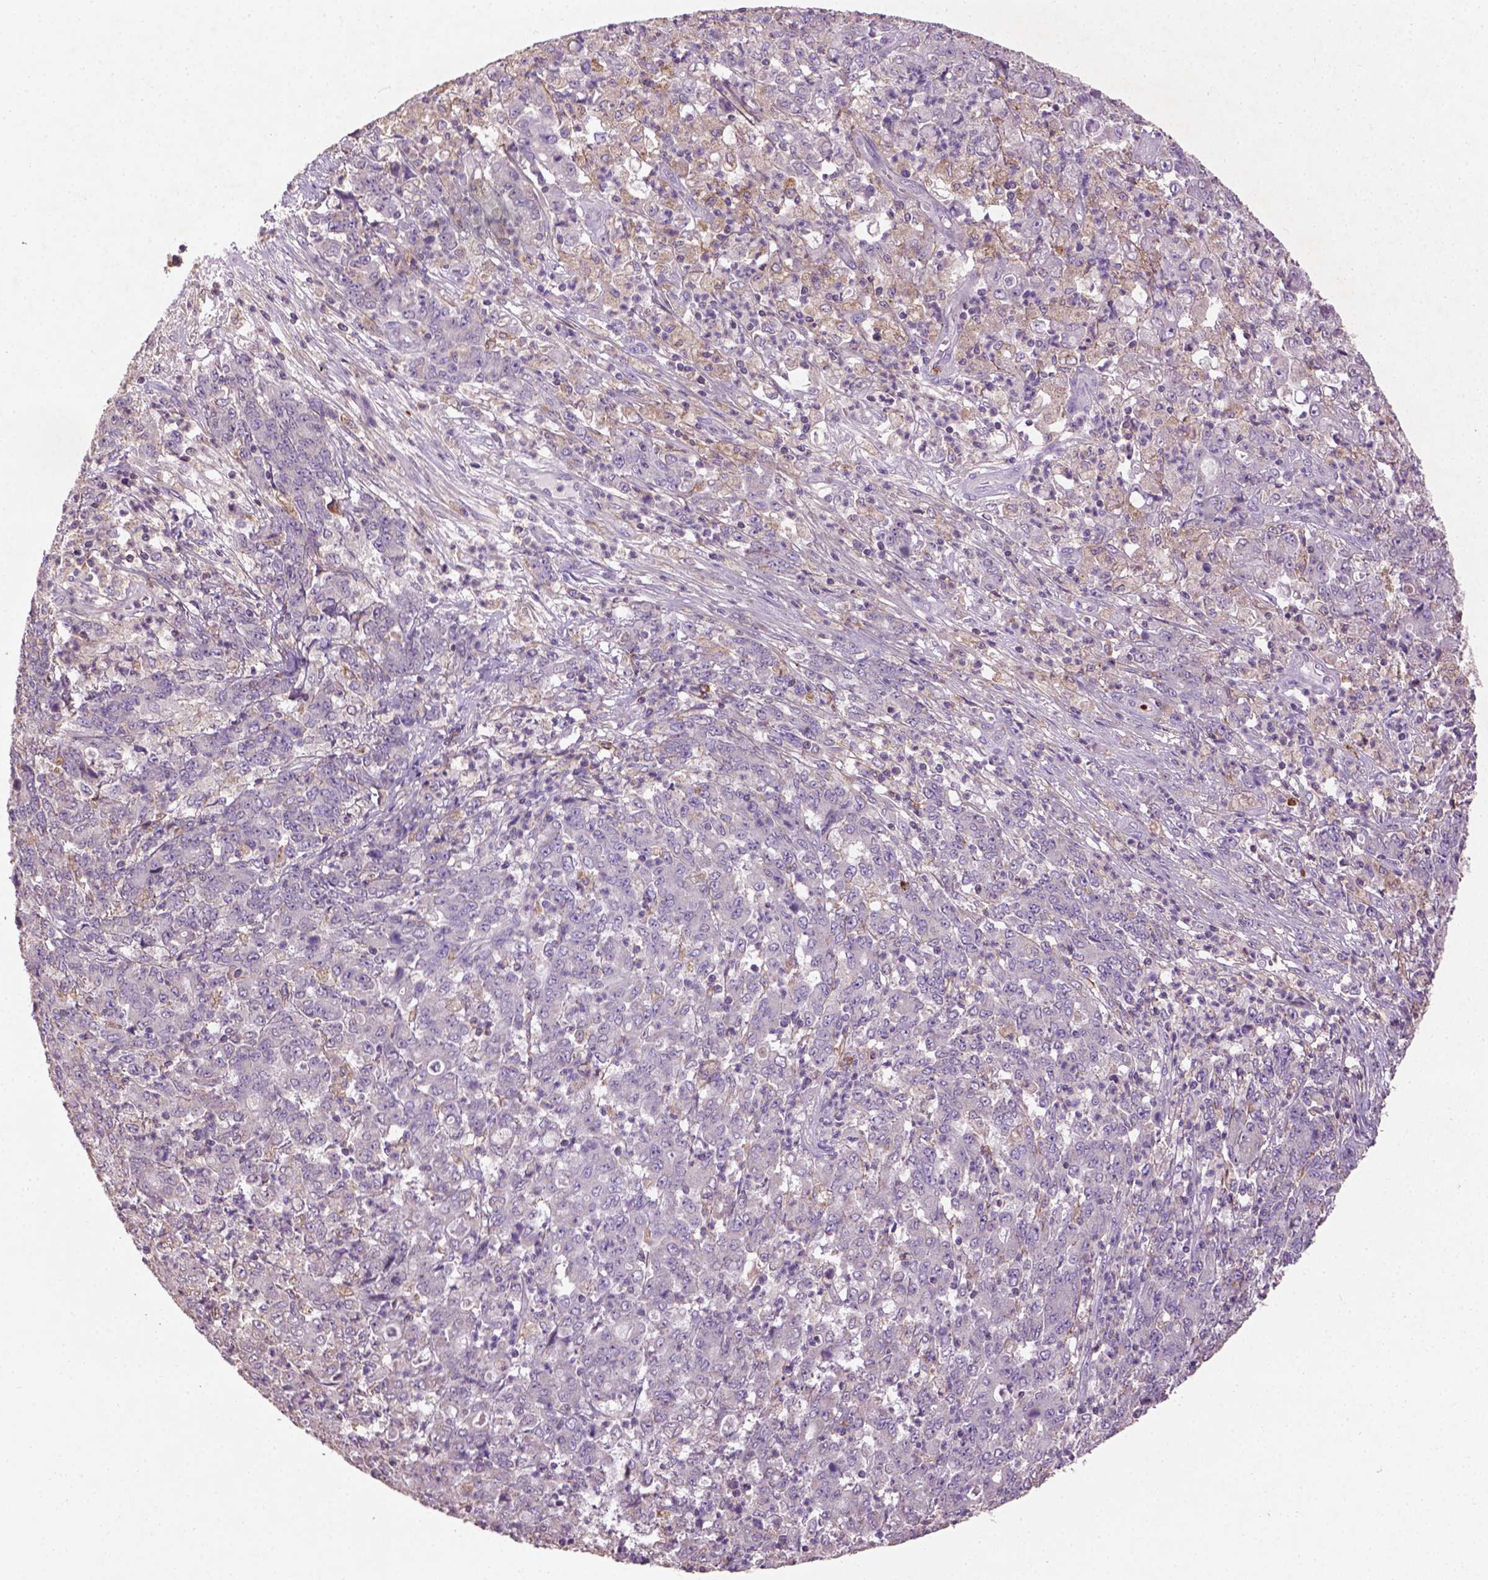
{"staining": {"intensity": "negative", "quantity": "none", "location": "none"}, "tissue": "stomach cancer", "cell_type": "Tumor cells", "image_type": "cancer", "snomed": [{"axis": "morphology", "description": "Adenocarcinoma, NOS"}, {"axis": "topography", "description": "Stomach, lower"}], "caption": "Tumor cells are negative for brown protein staining in stomach cancer (adenocarcinoma).", "gene": "LRRC3C", "patient": {"sex": "female", "age": 71}}